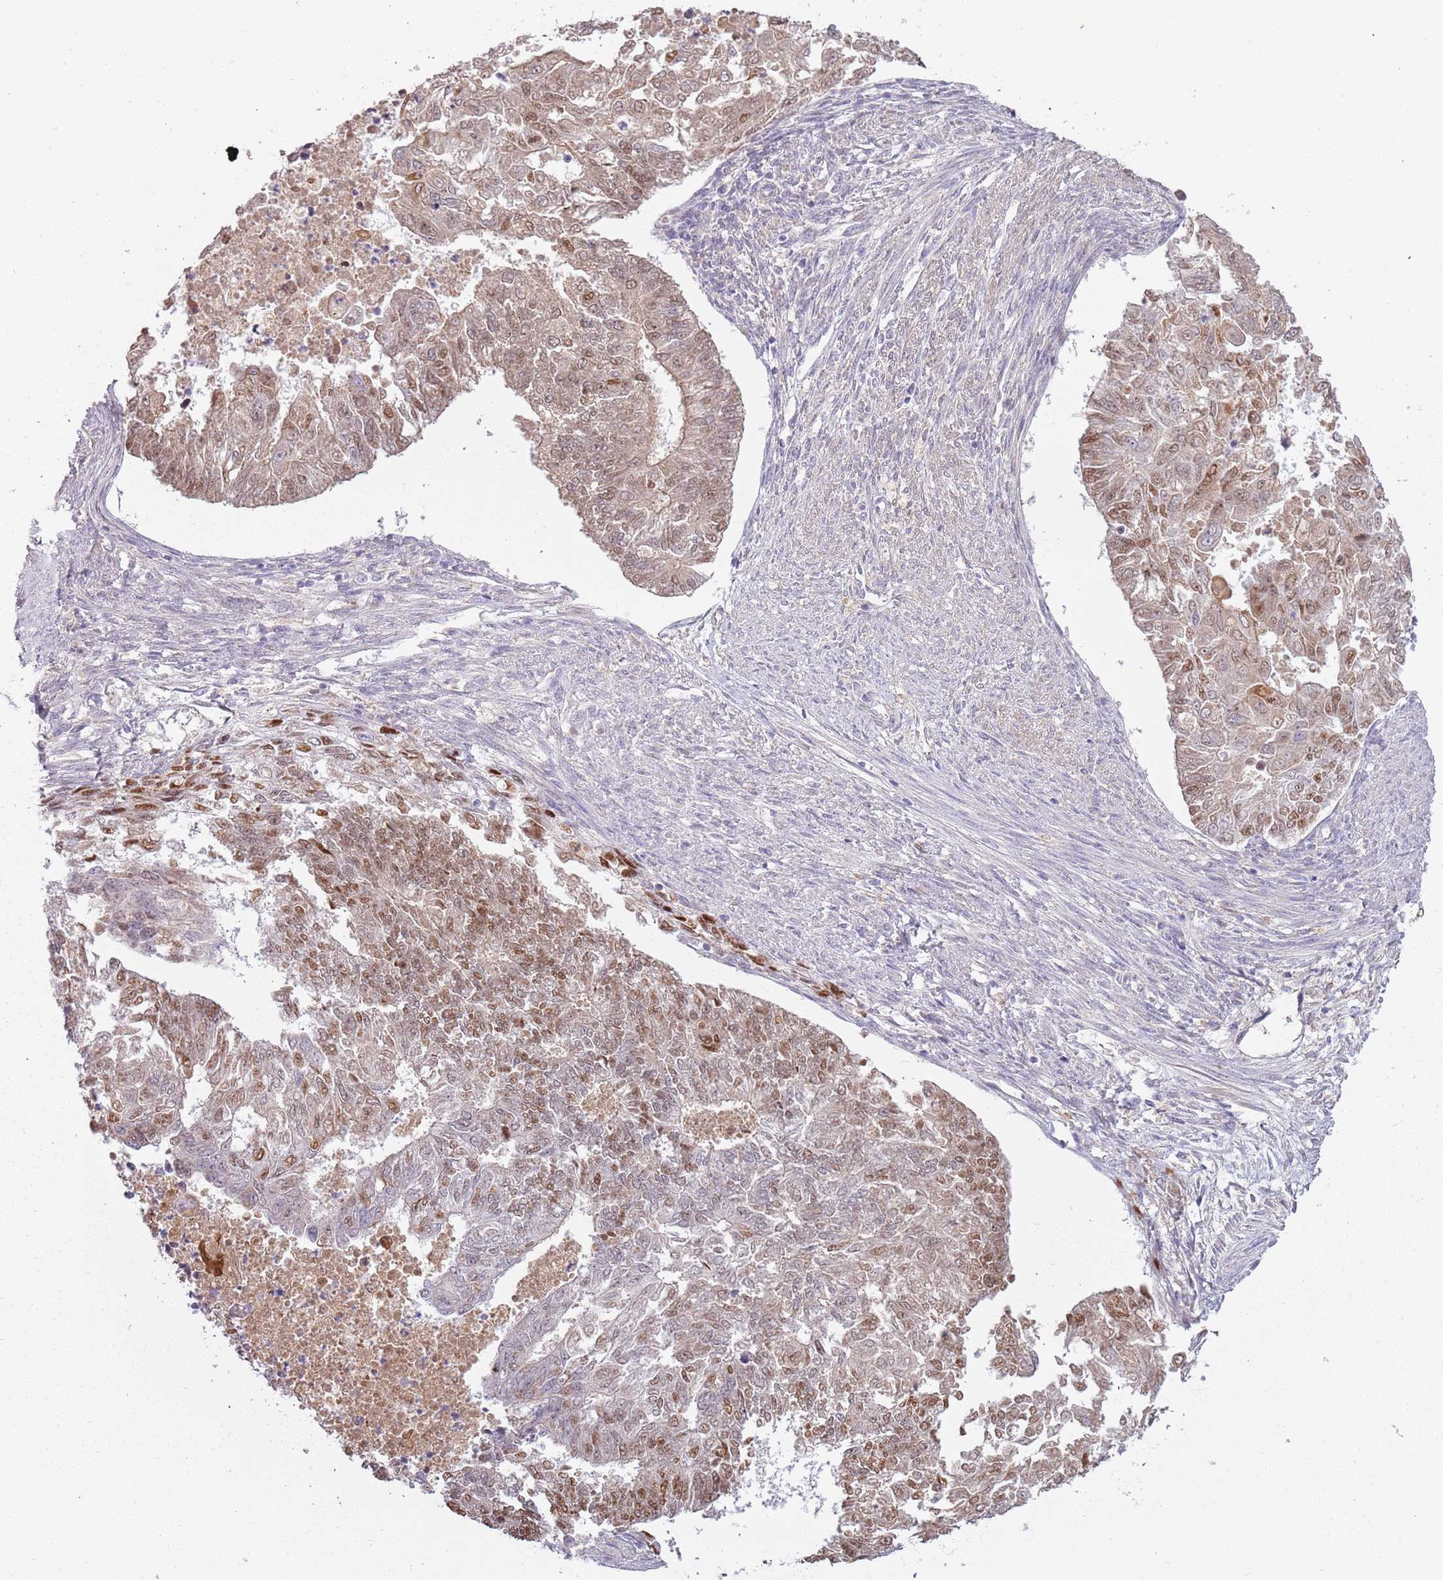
{"staining": {"intensity": "moderate", "quantity": ">75%", "location": "nuclear"}, "tissue": "endometrial cancer", "cell_type": "Tumor cells", "image_type": "cancer", "snomed": [{"axis": "morphology", "description": "Adenocarcinoma, NOS"}, {"axis": "topography", "description": "Endometrium"}], "caption": "Human adenocarcinoma (endometrial) stained for a protein (brown) demonstrates moderate nuclear positive positivity in about >75% of tumor cells.", "gene": "SYS1", "patient": {"sex": "female", "age": 32}}